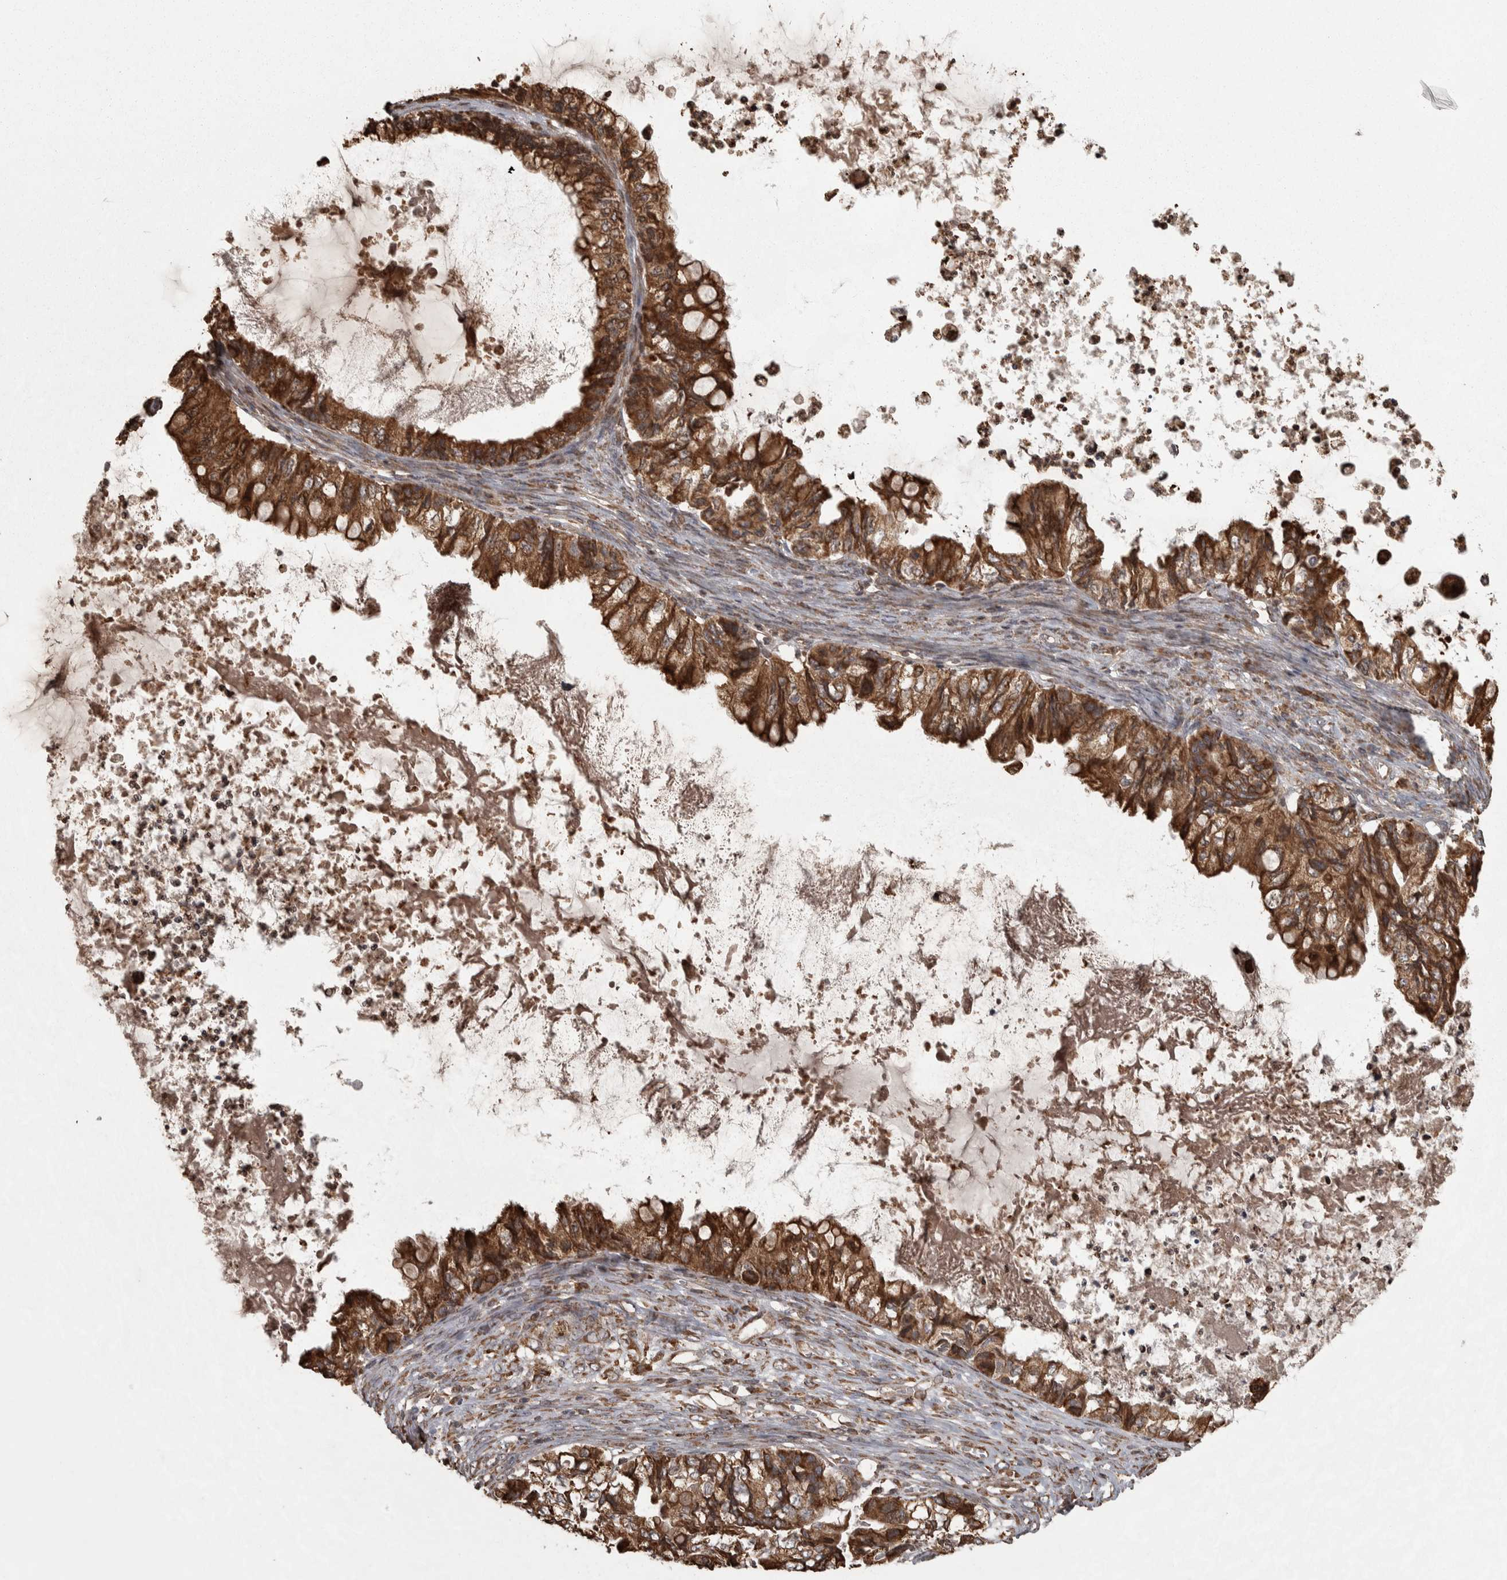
{"staining": {"intensity": "strong", "quantity": ">75%", "location": "cytoplasmic/membranous"}, "tissue": "ovarian cancer", "cell_type": "Tumor cells", "image_type": "cancer", "snomed": [{"axis": "morphology", "description": "Cystadenocarcinoma, mucinous, NOS"}, {"axis": "topography", "description": "Ovary"}], "caption": "This micrograph displays ovarian cancer stained with immunohistochemistry to label a protein in brown. The cytoplasmic/membranous of tumor cells show strong positivity for the protein. Nuclei are counter-stained blue.", "gene": "AGBL3", "patient": {"sex": "female", "age": 80}}